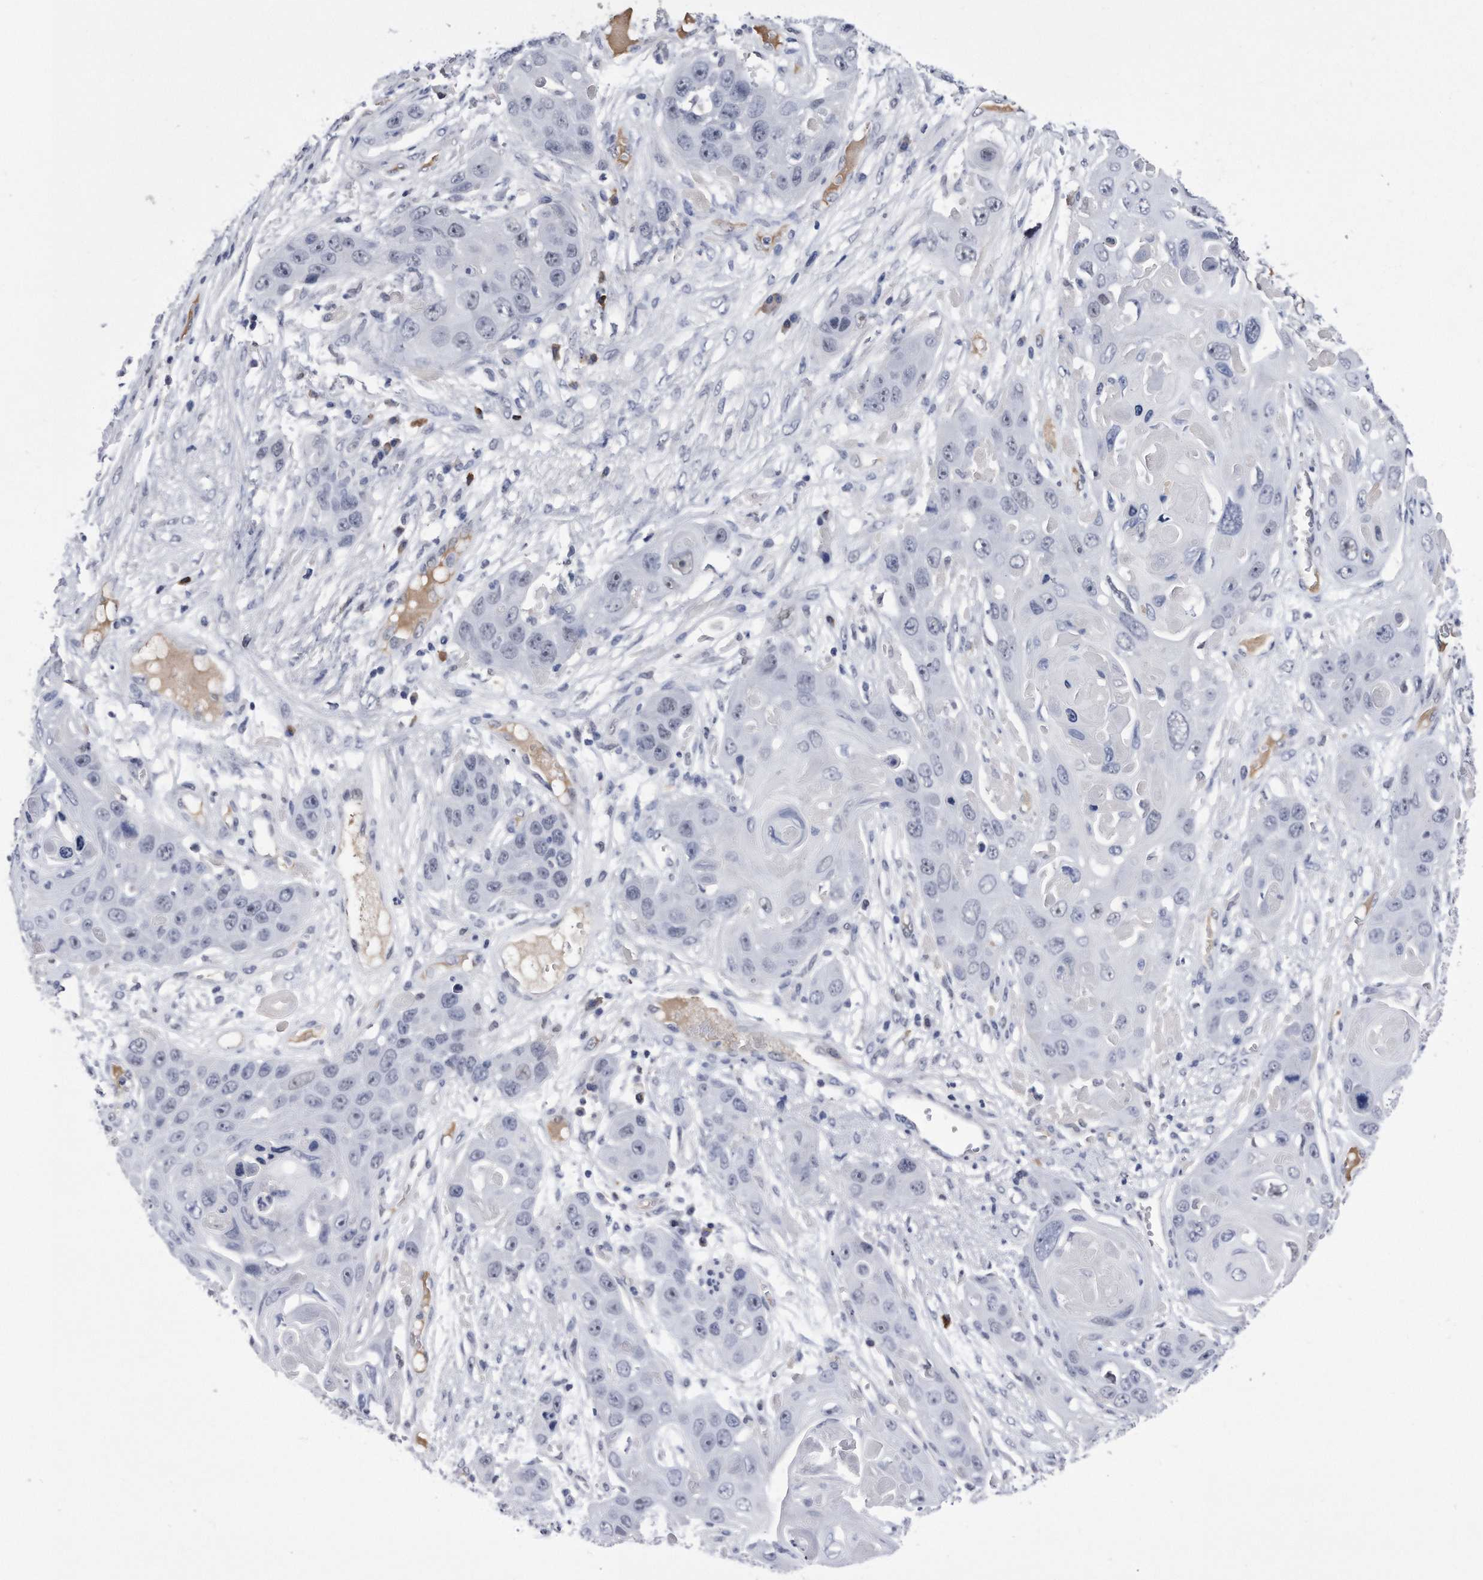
{"staining": {"intensity": "negative", "quantity": "none", "location": "none"}, "tissue": "skin cancer", "cell_type": "Tumor cells", "image_type": "cancer", "snomed": [{"axis": "morphology", "description": "Squamous cell carcinoma, NOS"}, {"axis": "topography", "description": "Skin"}], "caption": "Skin squamous cell carcinoma was stained to show a protein in brown. There is no significant positivity in tumor cells.", "gene": "KCTD8", "patient": {"sex": "male", "age": 55}}